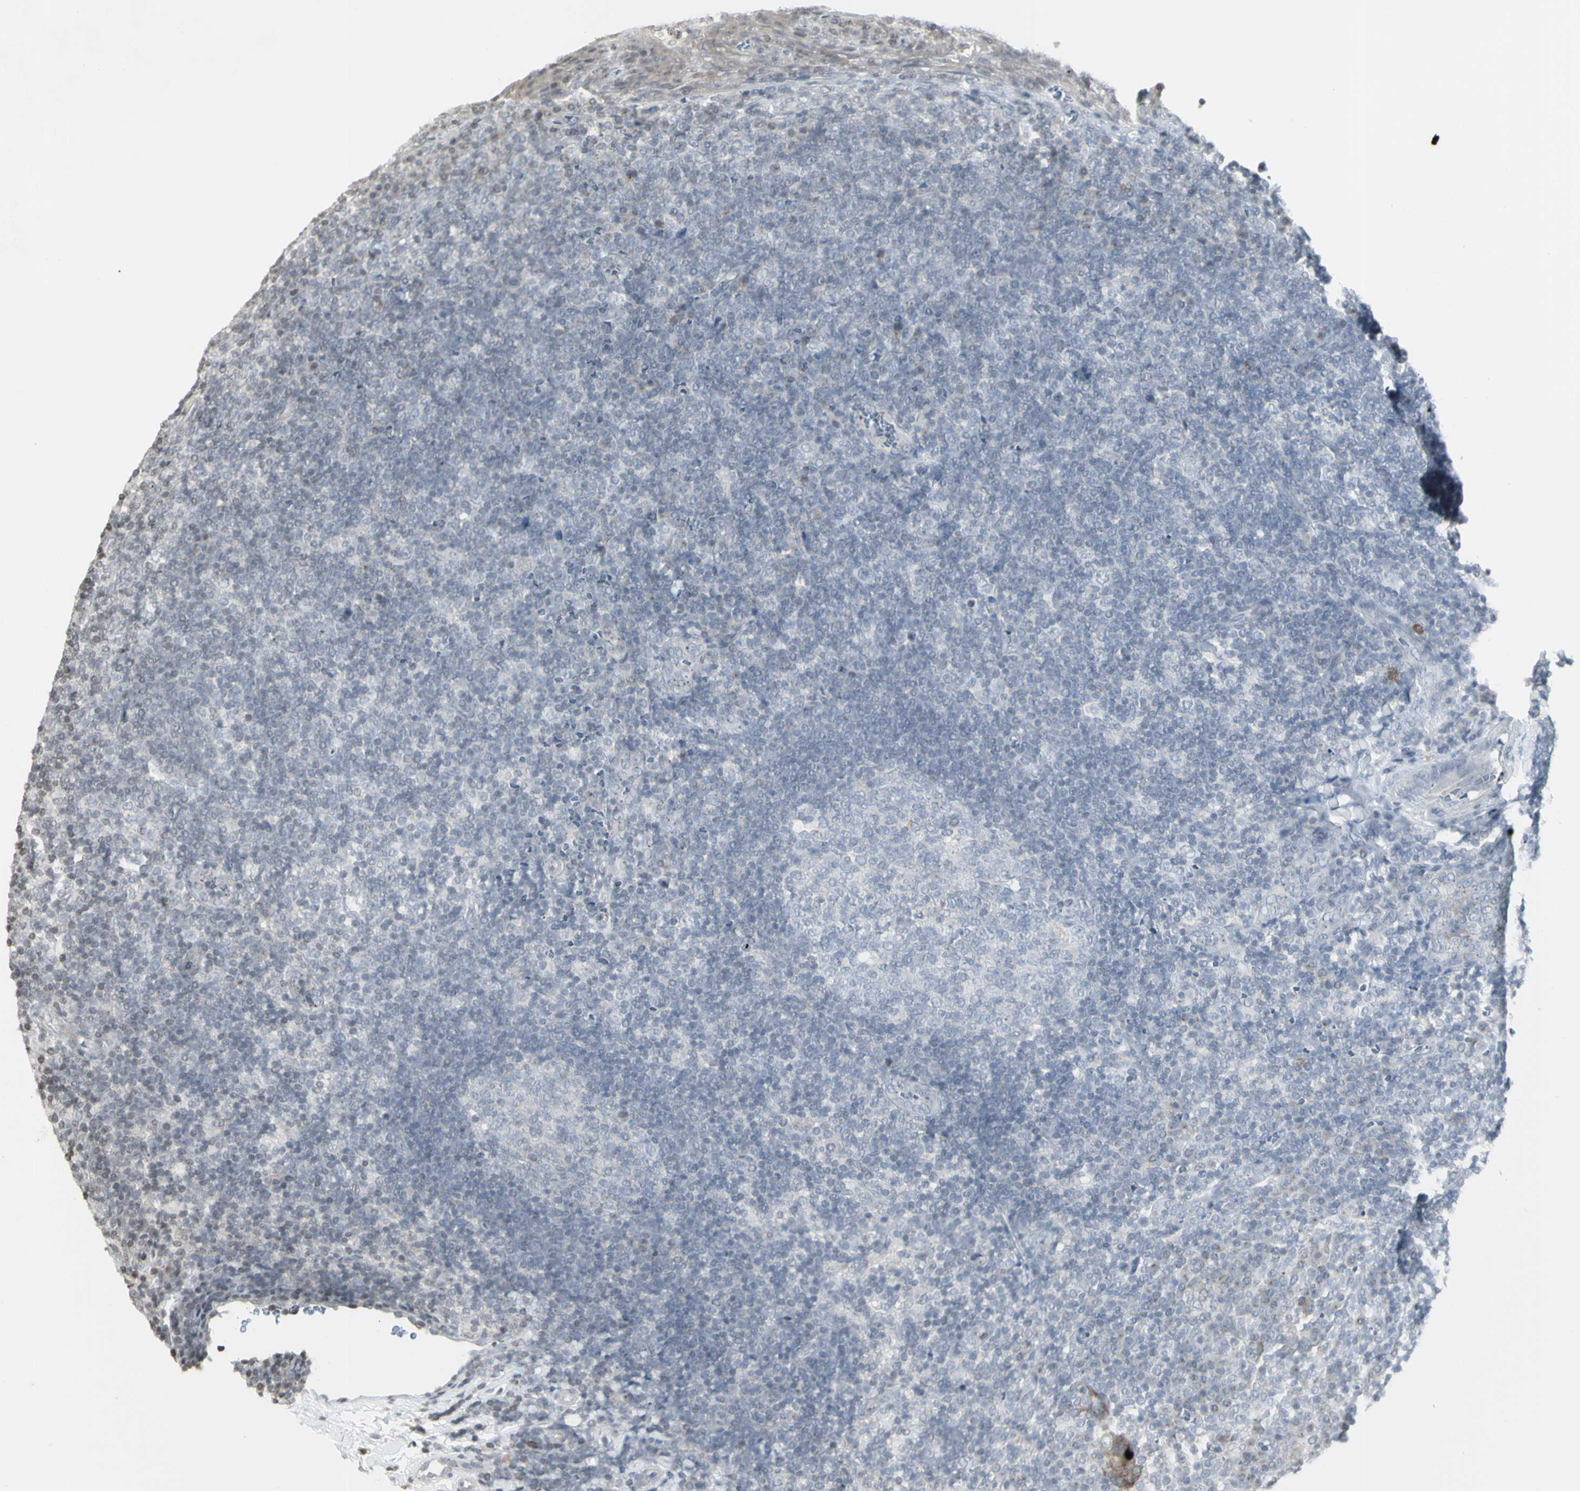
{"staining": {"intensity": "negative", "quantity": "none", "location": "none"}, "tissue": "tonsil", "cell_type": "Germinal center cells", "image_type": "normal", "snomed": [{"axis": "morphology", "description": "Normal tissue, NOS"}, {"axis": "topography", "description": "Tonsil"}], "caption": "DAB immunohistochemical staining of unremarkable human tonsil shows no significant positivity in germinal center cells.", "gene": "MUC5AC", "patient": {"sex": "male", "age": 37}}